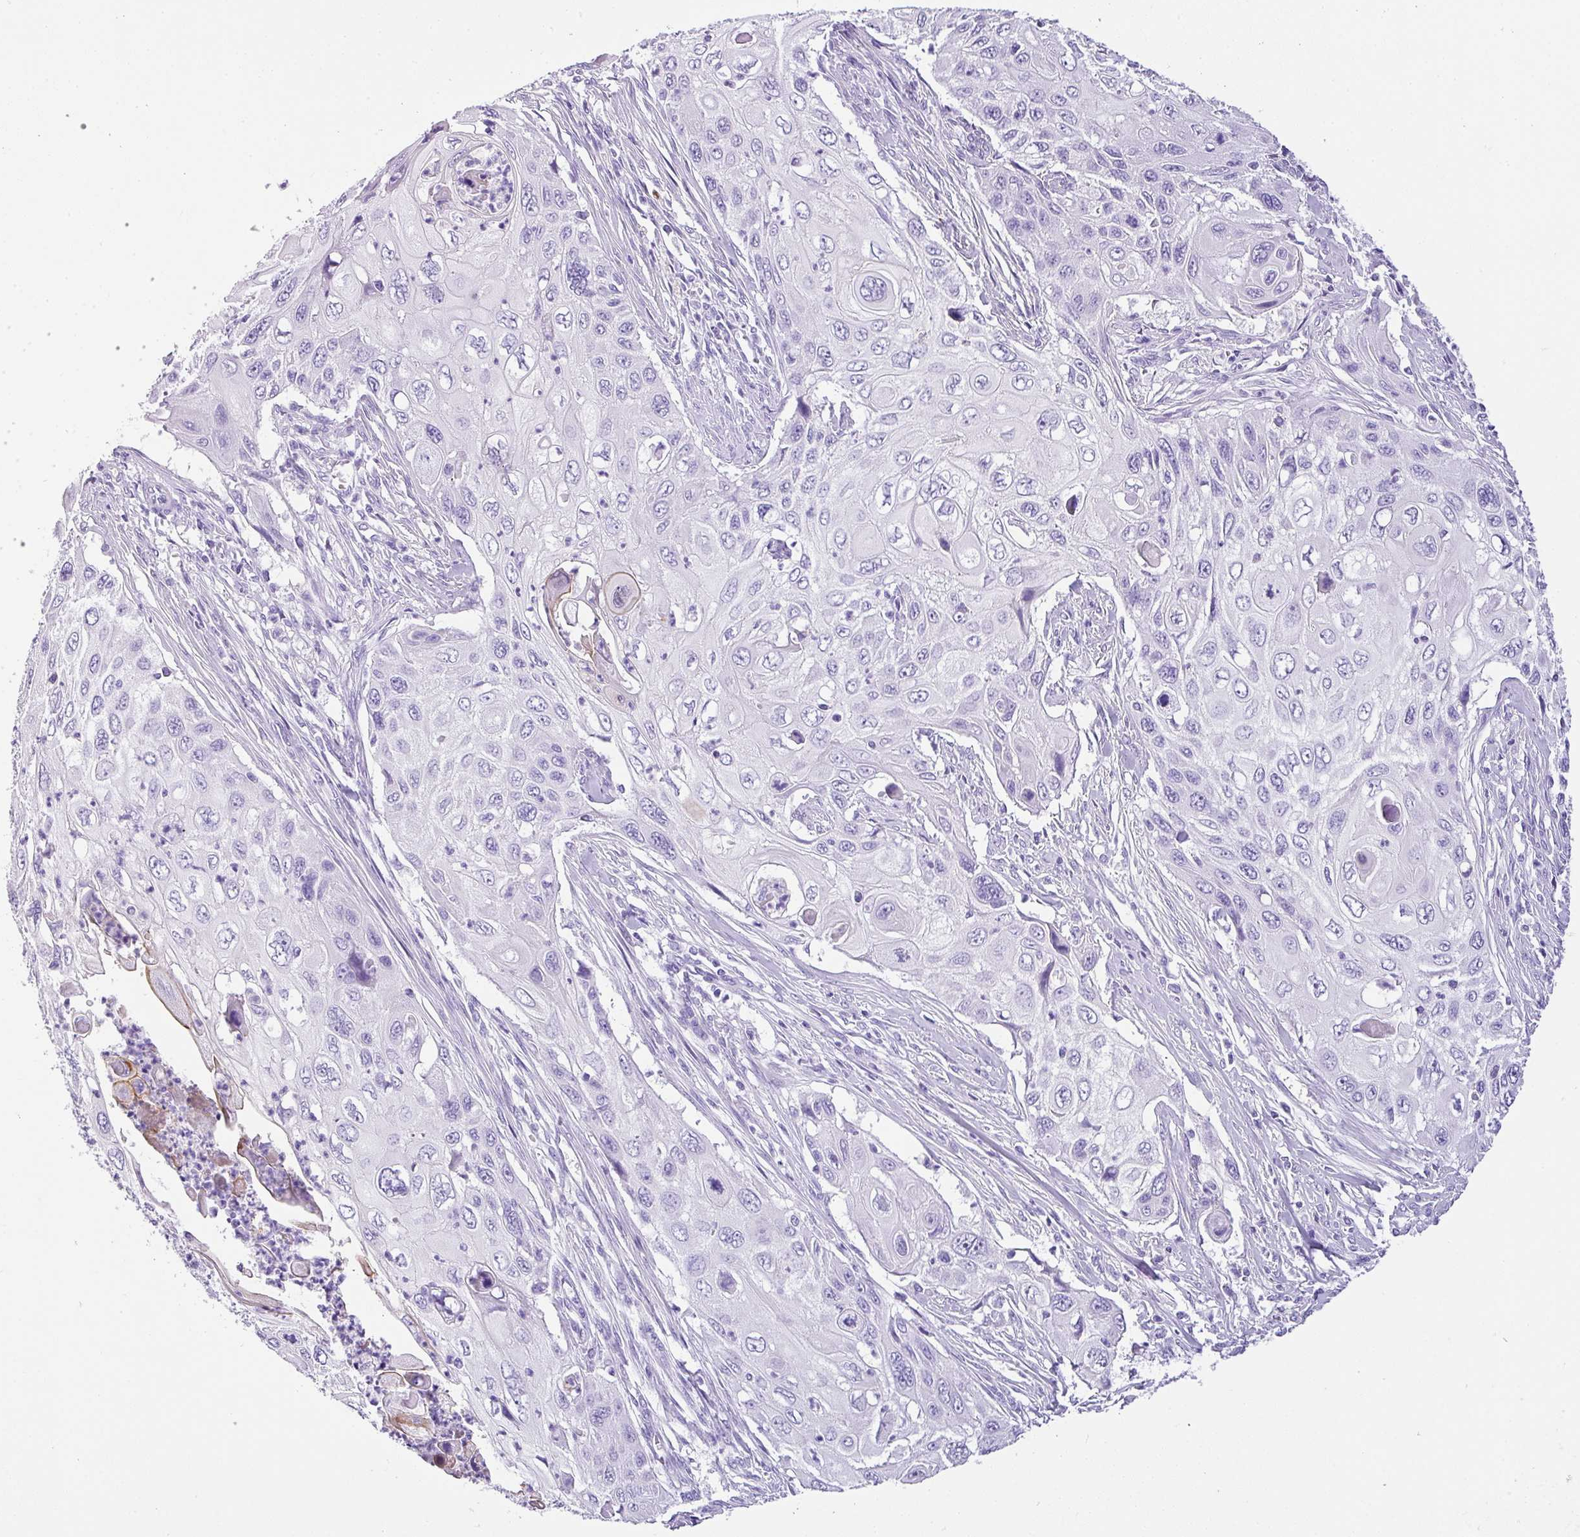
{"staining": {"intensity": "negative", "quantity": "none", "location": "none"}, "tissue": "cervical cancer", "cell_type": "Tumor cells", "image_type": "cancer", "snomed": [{"axis": "morphology", "description": "Squamous cell carcinoma, NOS"}, {"axis": "topography", "description": "Cervix"}], "caption": "Immunohistochemistry (IHC) image of neoplastic tissue: squamous cell carcinoma (cervical) stained with DAB demonstrates no significant protein expression in tumor cells.", "gene": "MUC21", "patient": {"sex": "female", "age": 70}}